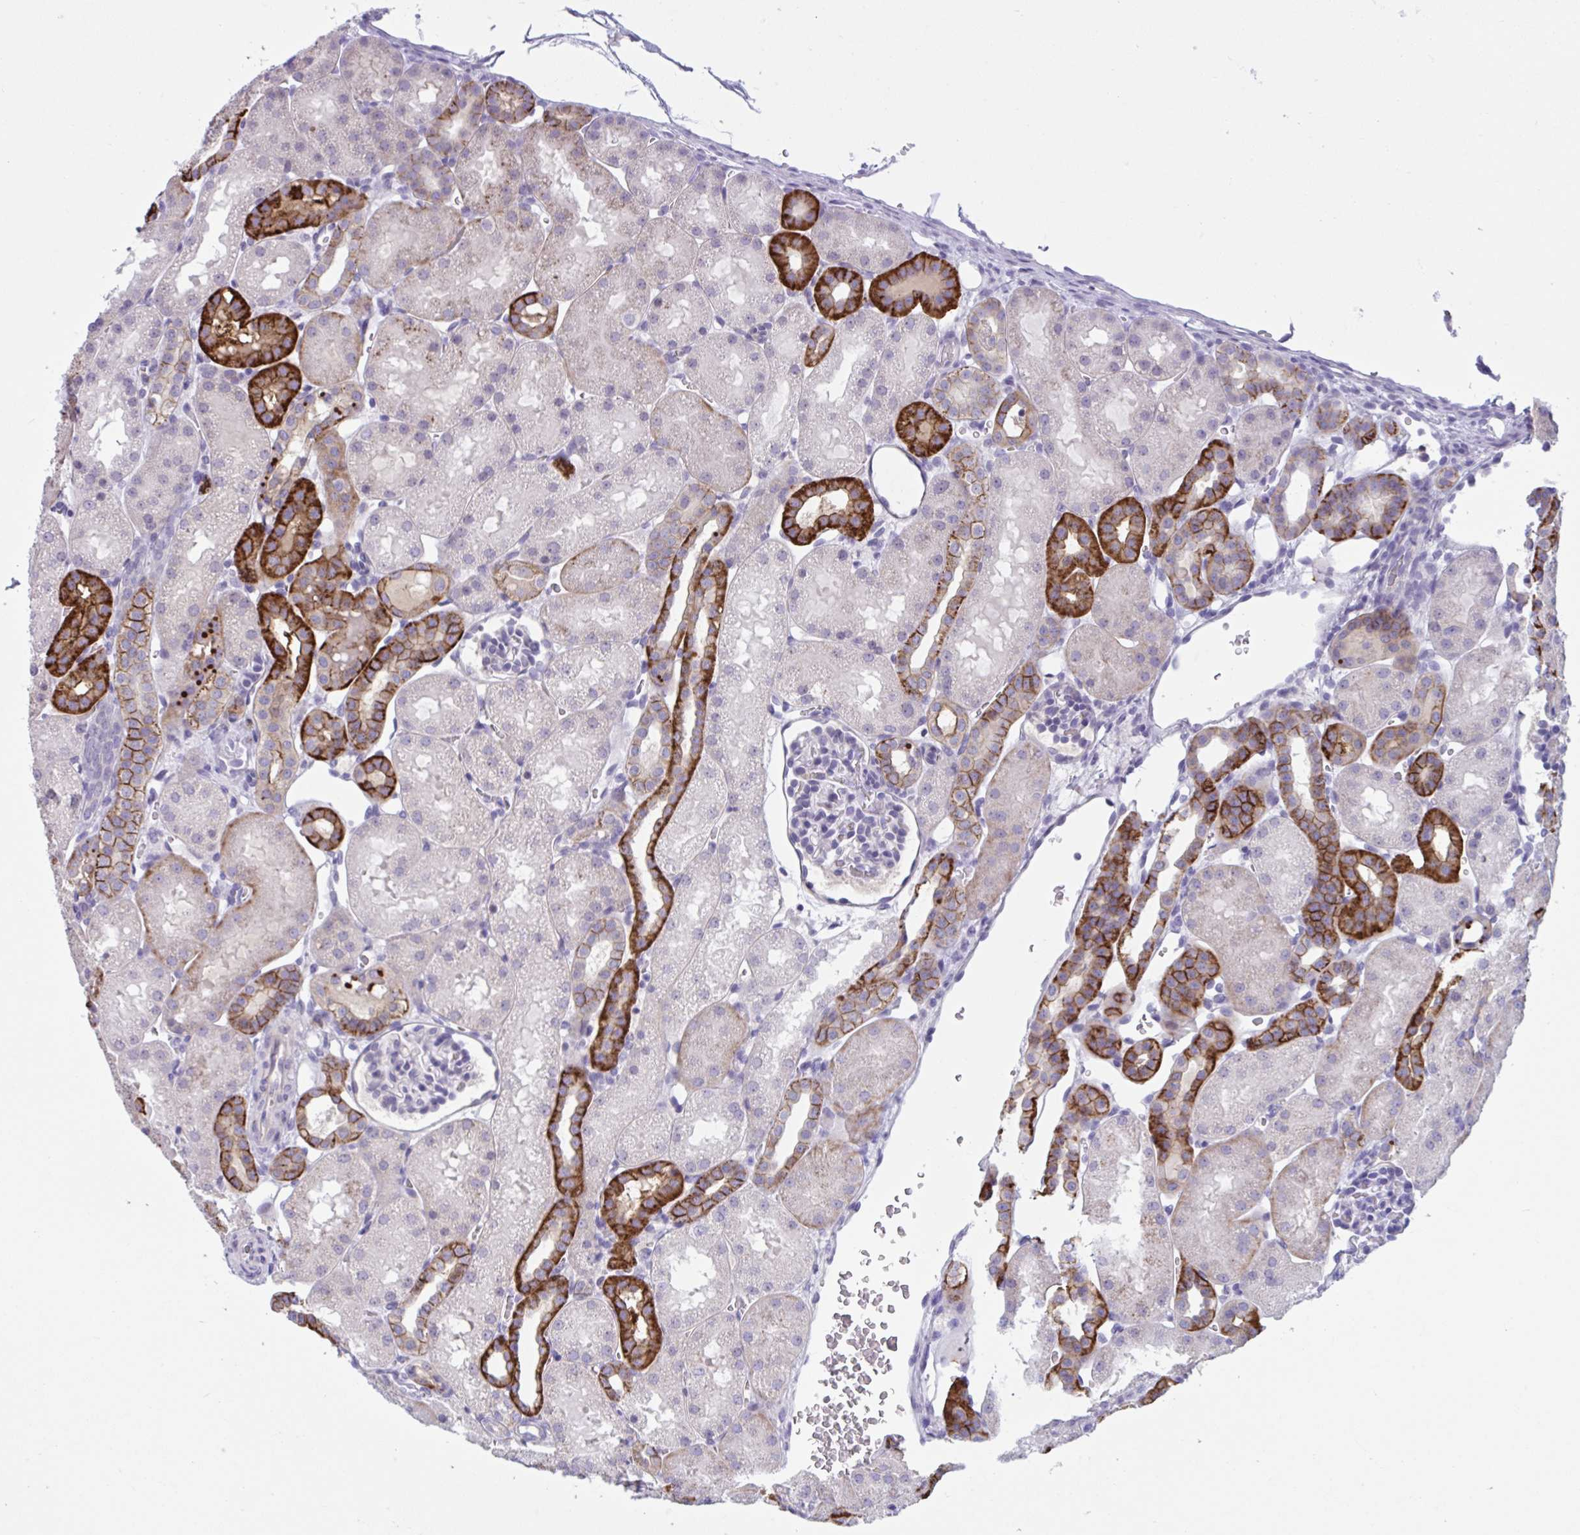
{"staining": {"intensity": "negative", "quantity": "none", "location": "none"}, "tissue": "kidney", "cell_type": "Cells in glomeruli", "image_type": "normal", "snomed": [{"axis": "morphology", "description": "Normal tissue, NOS"}, {"axis": "topography", "description": "Kidney"}], "caption": "Immunohistochemistry (IHC) of benign human kidney reveals no positivity in cells in glomeruli. (DAB (3,3'-diaminobenzidine) IHC visualized using brightfield microscopy, high magnification).", "gene": "WNT9B", "patient": {"sex": "male", "age": 2}}